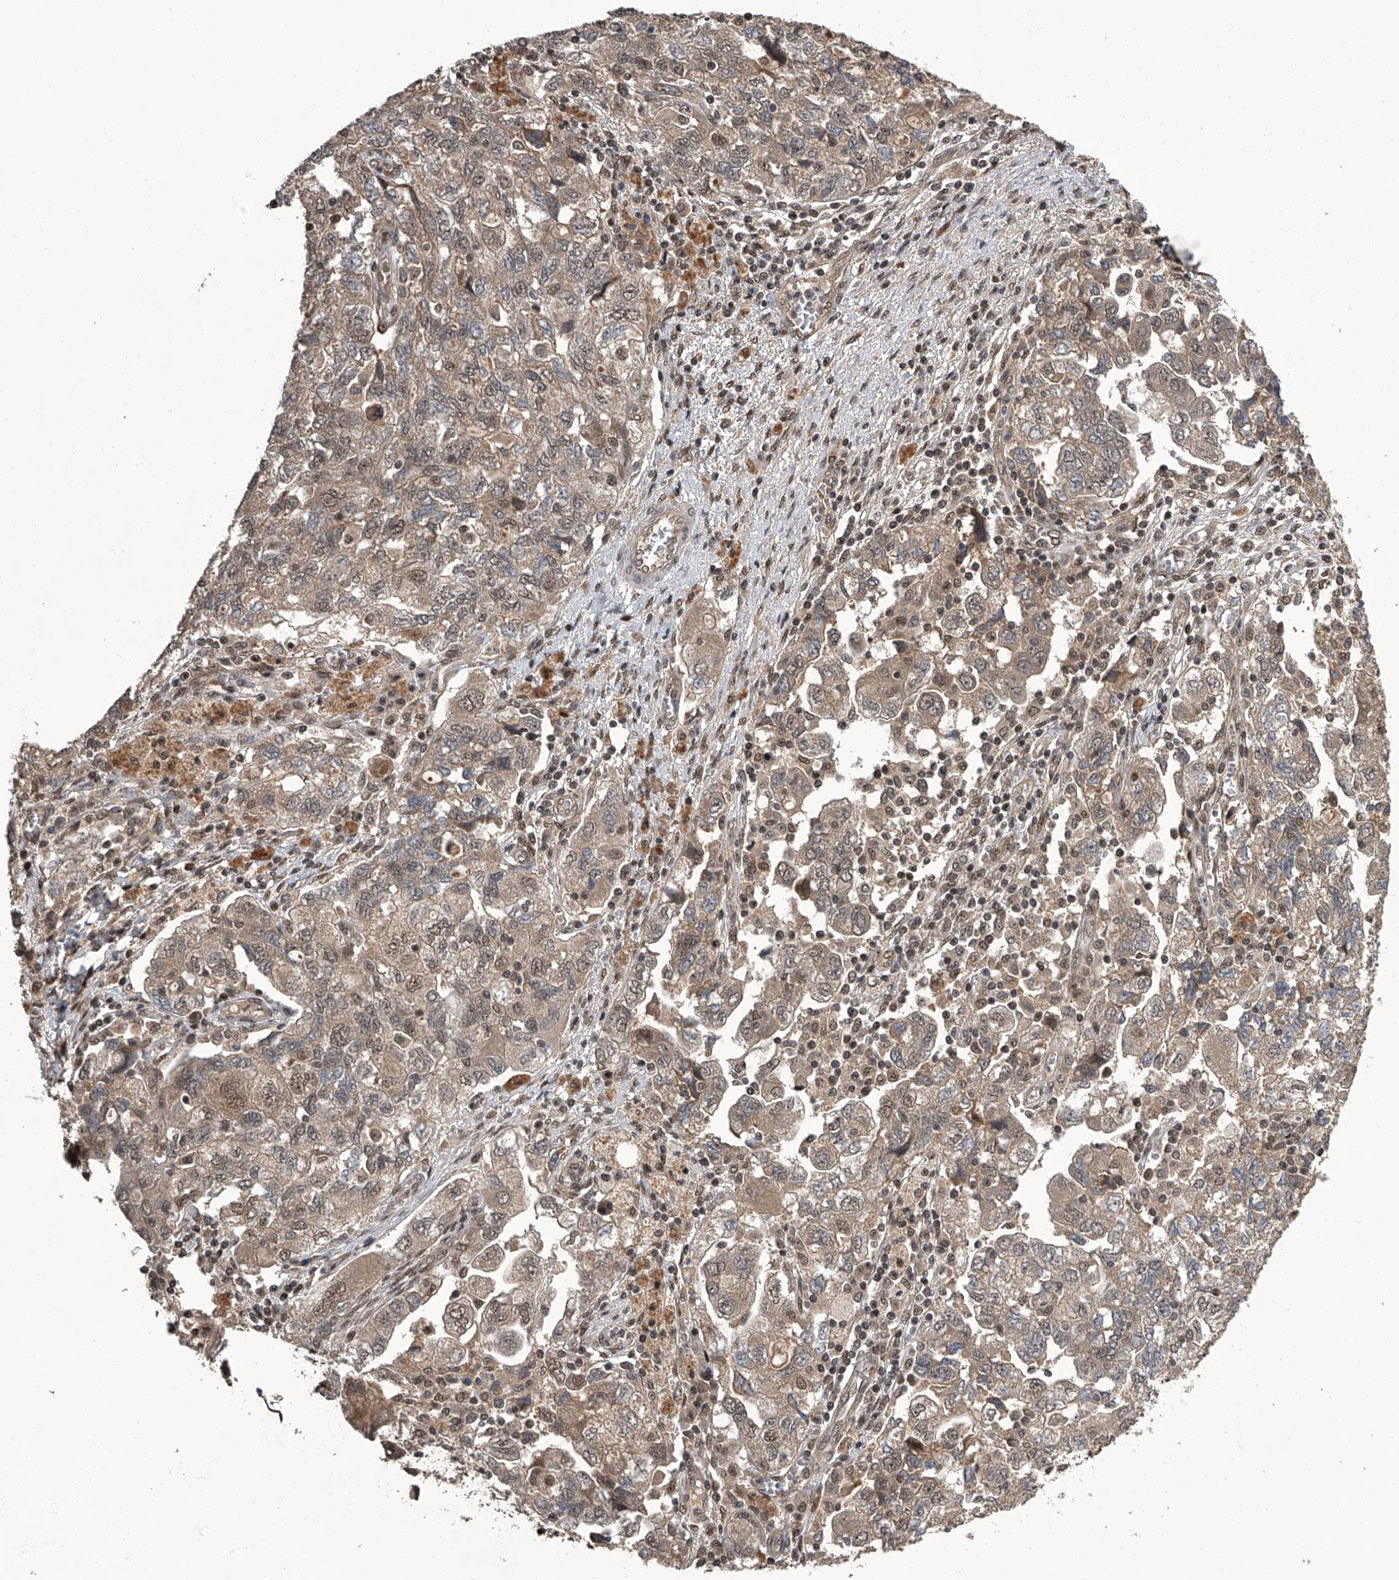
{"staining": {"intensity": "weak", "quantity": ">75%", "location": "cytoplasmic/membranous,nuclear"}, "tissue": "ovarian cancer", "cell_type": "Tumor cells", "image_type": "cancer", "snomed": [{"axis": "morphology", "description": "Carcinoma, NOS"}, {"axis": "morphology", "description": "Cystadenocarcinoma, serous, NOS"}, {"axis": "topography", "description": "Ovary"}], "caption": "This histopathology image displays ovarian carcinoma stained with immunohistochemistry (IHC) to label a protein in brown. The cytoplasmic/membranous and nuclear of tumor cells show weak positivity for the protein. Nuclei are counter-stained blue.", "gene": "SLC12A8", "patient": {"sex": "female", "age": 69}}